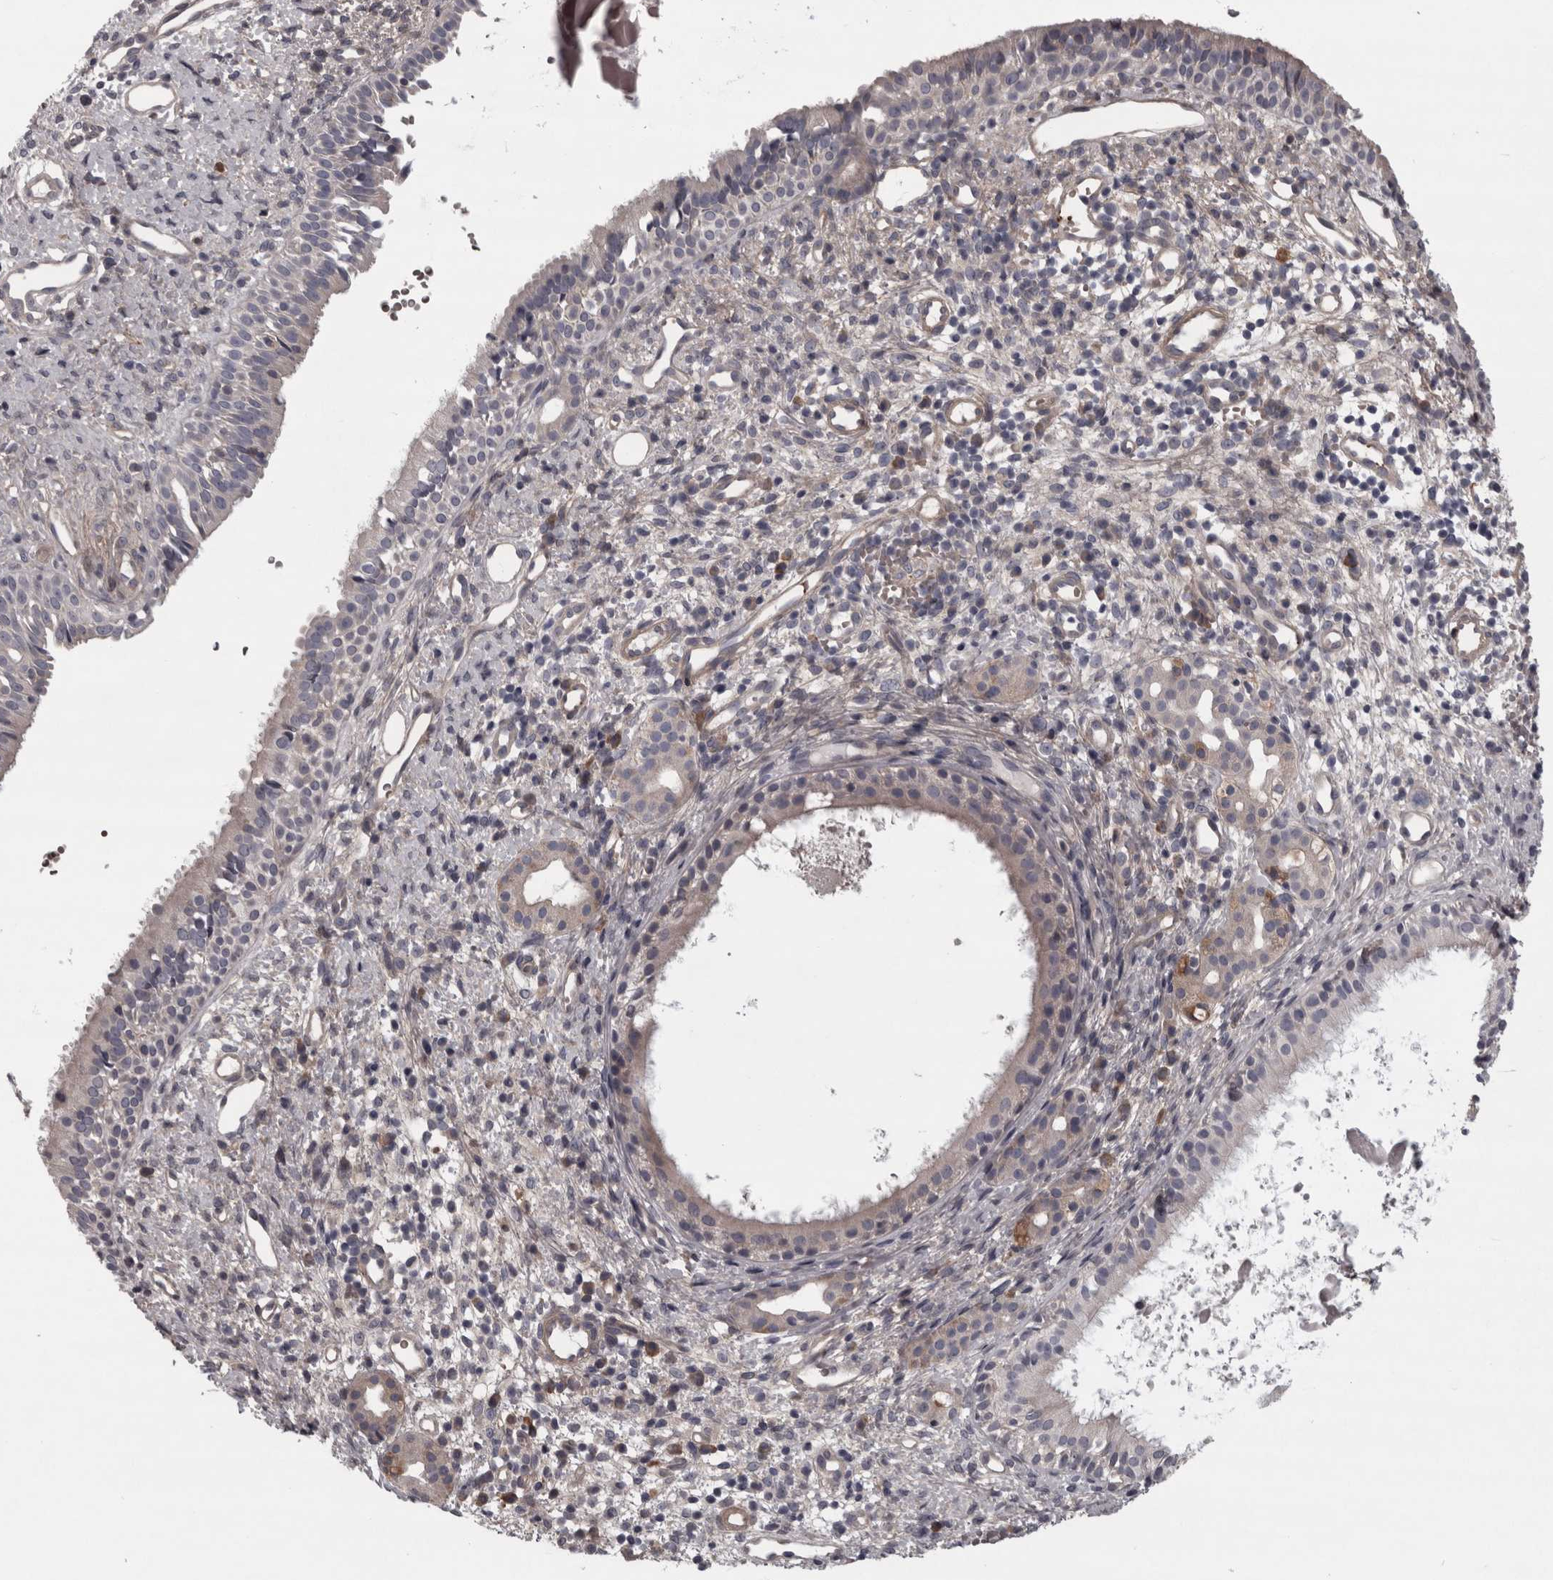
{"staining": {"intensity": "weak", "quantity": "25%-75%", "location": "cytoplasmic/membranous"}, "tissue": "nasopharynx", "cell_type": "Respiratory epithelial cells", "image_type": "normal", "snomed": [{"axis": "morphology", "description": "Normal tissue, NOS"}, {"axis": "topography", "description": "Nasopharynx"}], "caption": "Immunohistochemical staining of normal nasopharynx displays 25%-75% levels of weak cytoplasmic/membranous protein expression in about 25%-75% of respiratory epithelial cells.", "gene": "RSU1", "patient": {"sex": "male", "age": 22}}